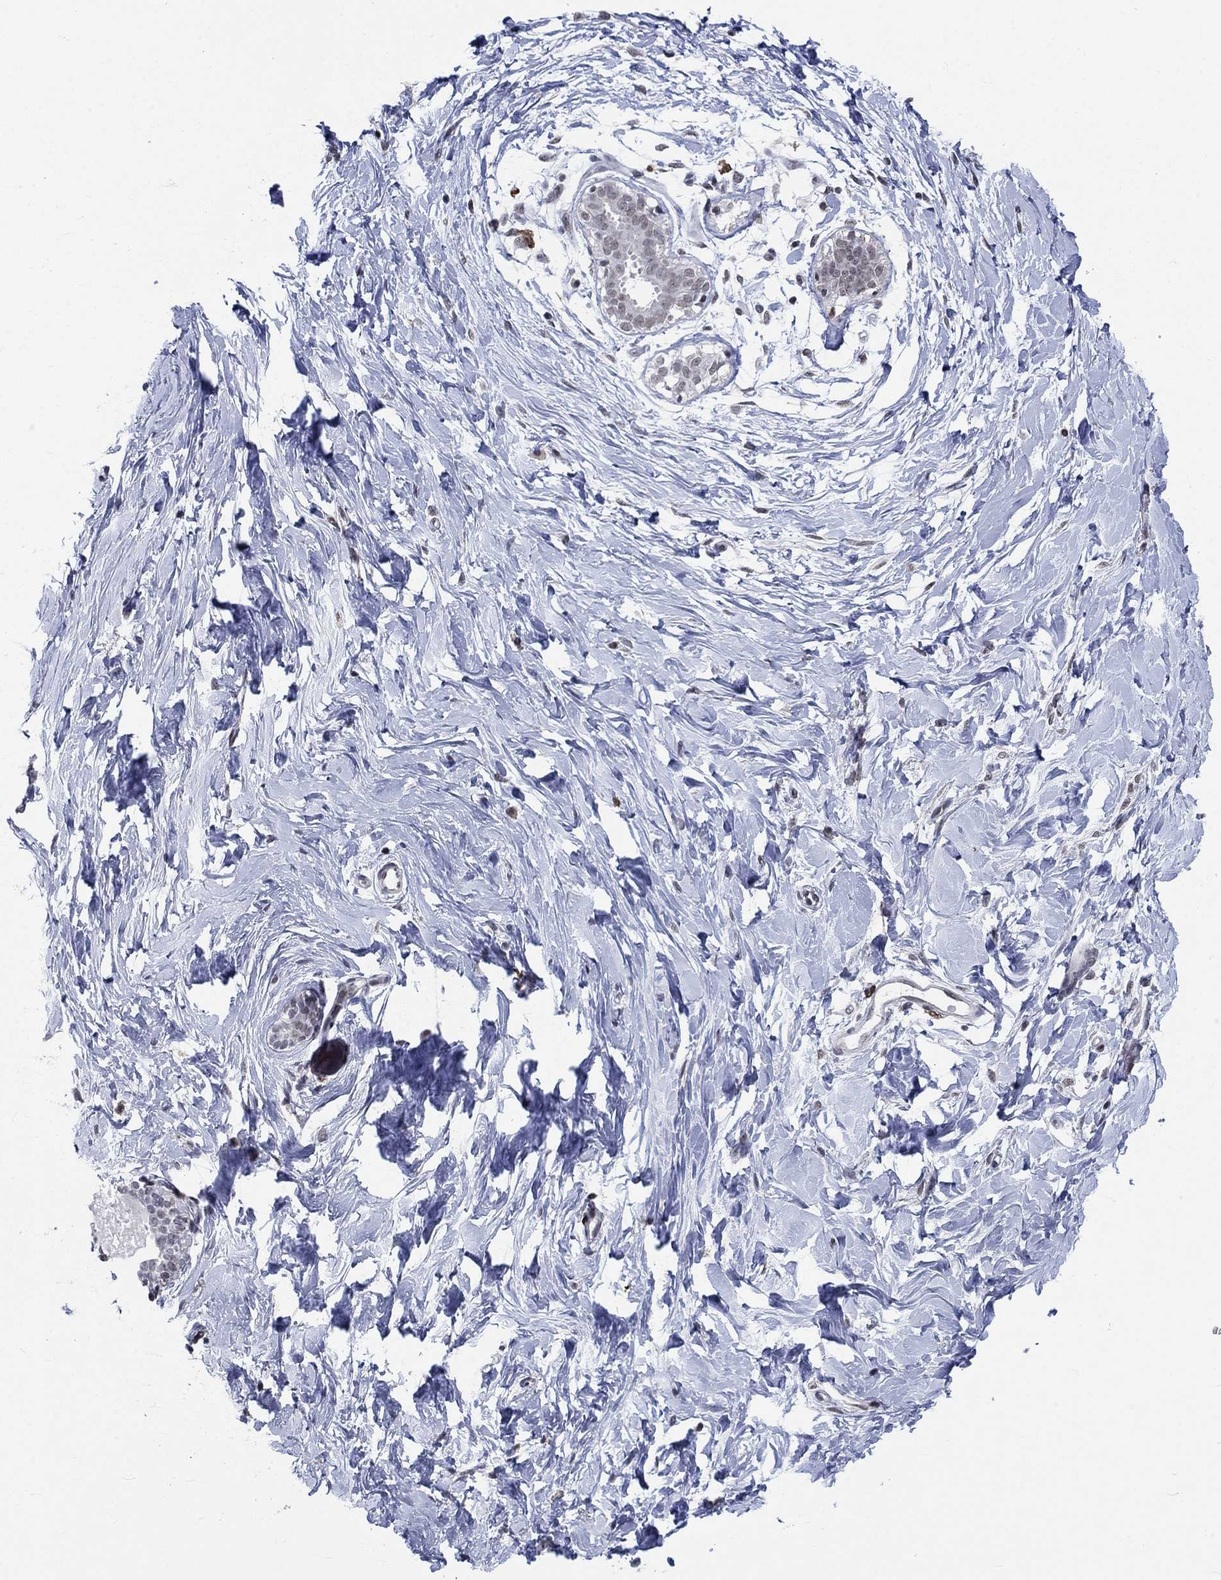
{"staining": {"intensity": "negative", "quantity": "none", "location": "none"}, "tissue": "breast", "cell_type": "Adipocytes", "image_type": "normal", "snomed": [{"axis": "morphology", "description": "Normal tissue, NOS"}, {"axis": "topography", "description": "Breast"}], "caption": "High magnification brightfield microscopy of benign breast stained with DAB (3,3'-diaminobenzidine) (brown) and counterstained with hematoxylin (blue): adipocytes show no significant expression. Brightfield microscopy of immunohistochemistry (IHC) stained with DAB (3,3'-diaminobenzidine) (brown) and hematoxylin (blue), captured at high magnification.", "gene": "HCFC1", "patient": {"sex": "female", "age": 37}}